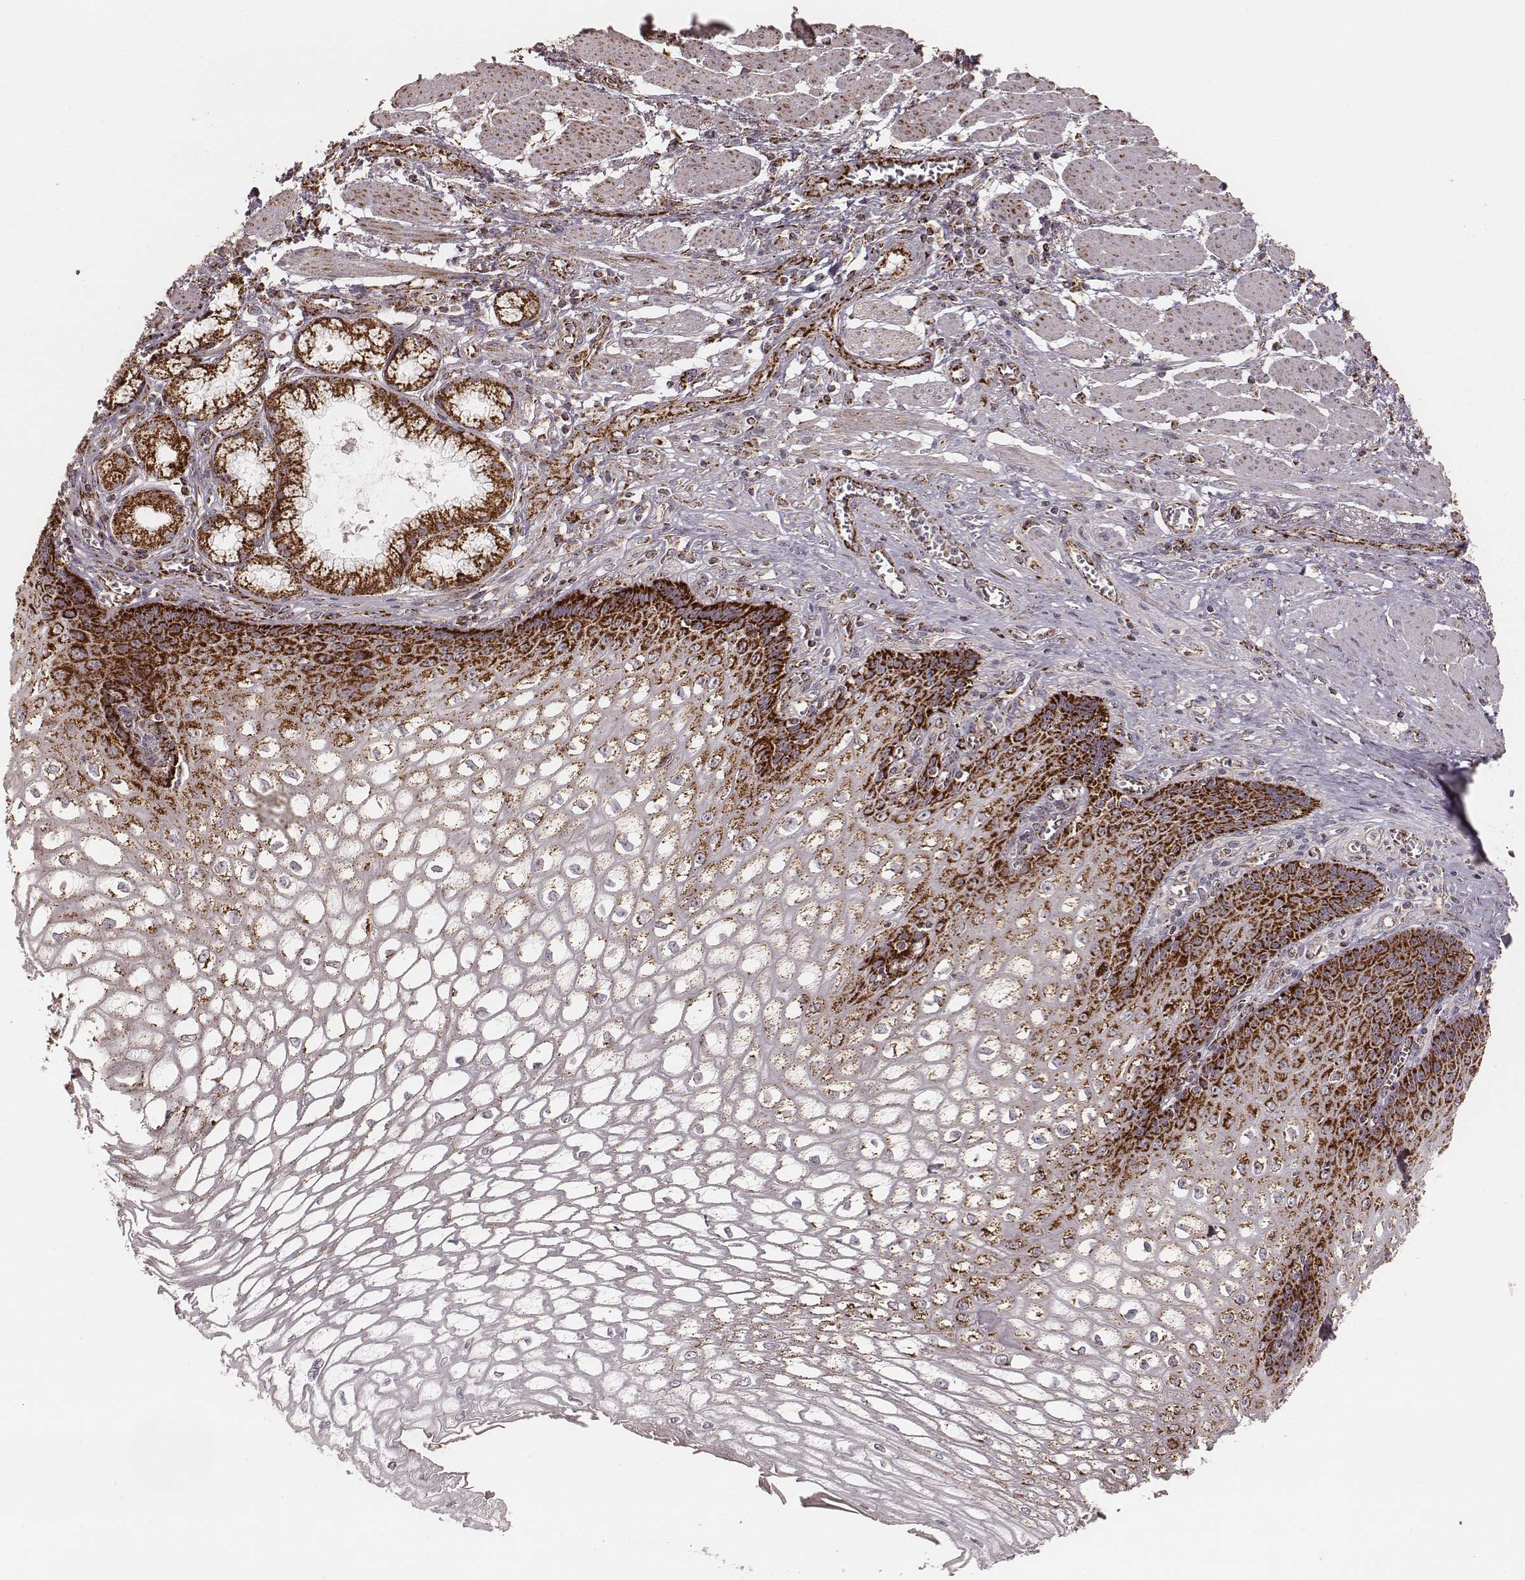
{"staining": {"intensity": "strong", "quantity": ">75%", "location": "cytoplasmic/membranous"}, "tissue": "esophagus", "cell_type": "Squamous epithelial cells", "image_type": "normal", "snomed": [{"axis": "morphology", "description": "Normal tissue, NOS"}, {"axis": "topography", "description": "Esophagus"}], "caption": "This photomicrograph reveals immunohistochemistry (IHC) staining of benign human esophagus, with high strong cytoplasmic/membranous expression in approximately >75% of squamous epithelial cells.", "gene": "TUFM", "patient": {"sex": "male", "age": 58}}